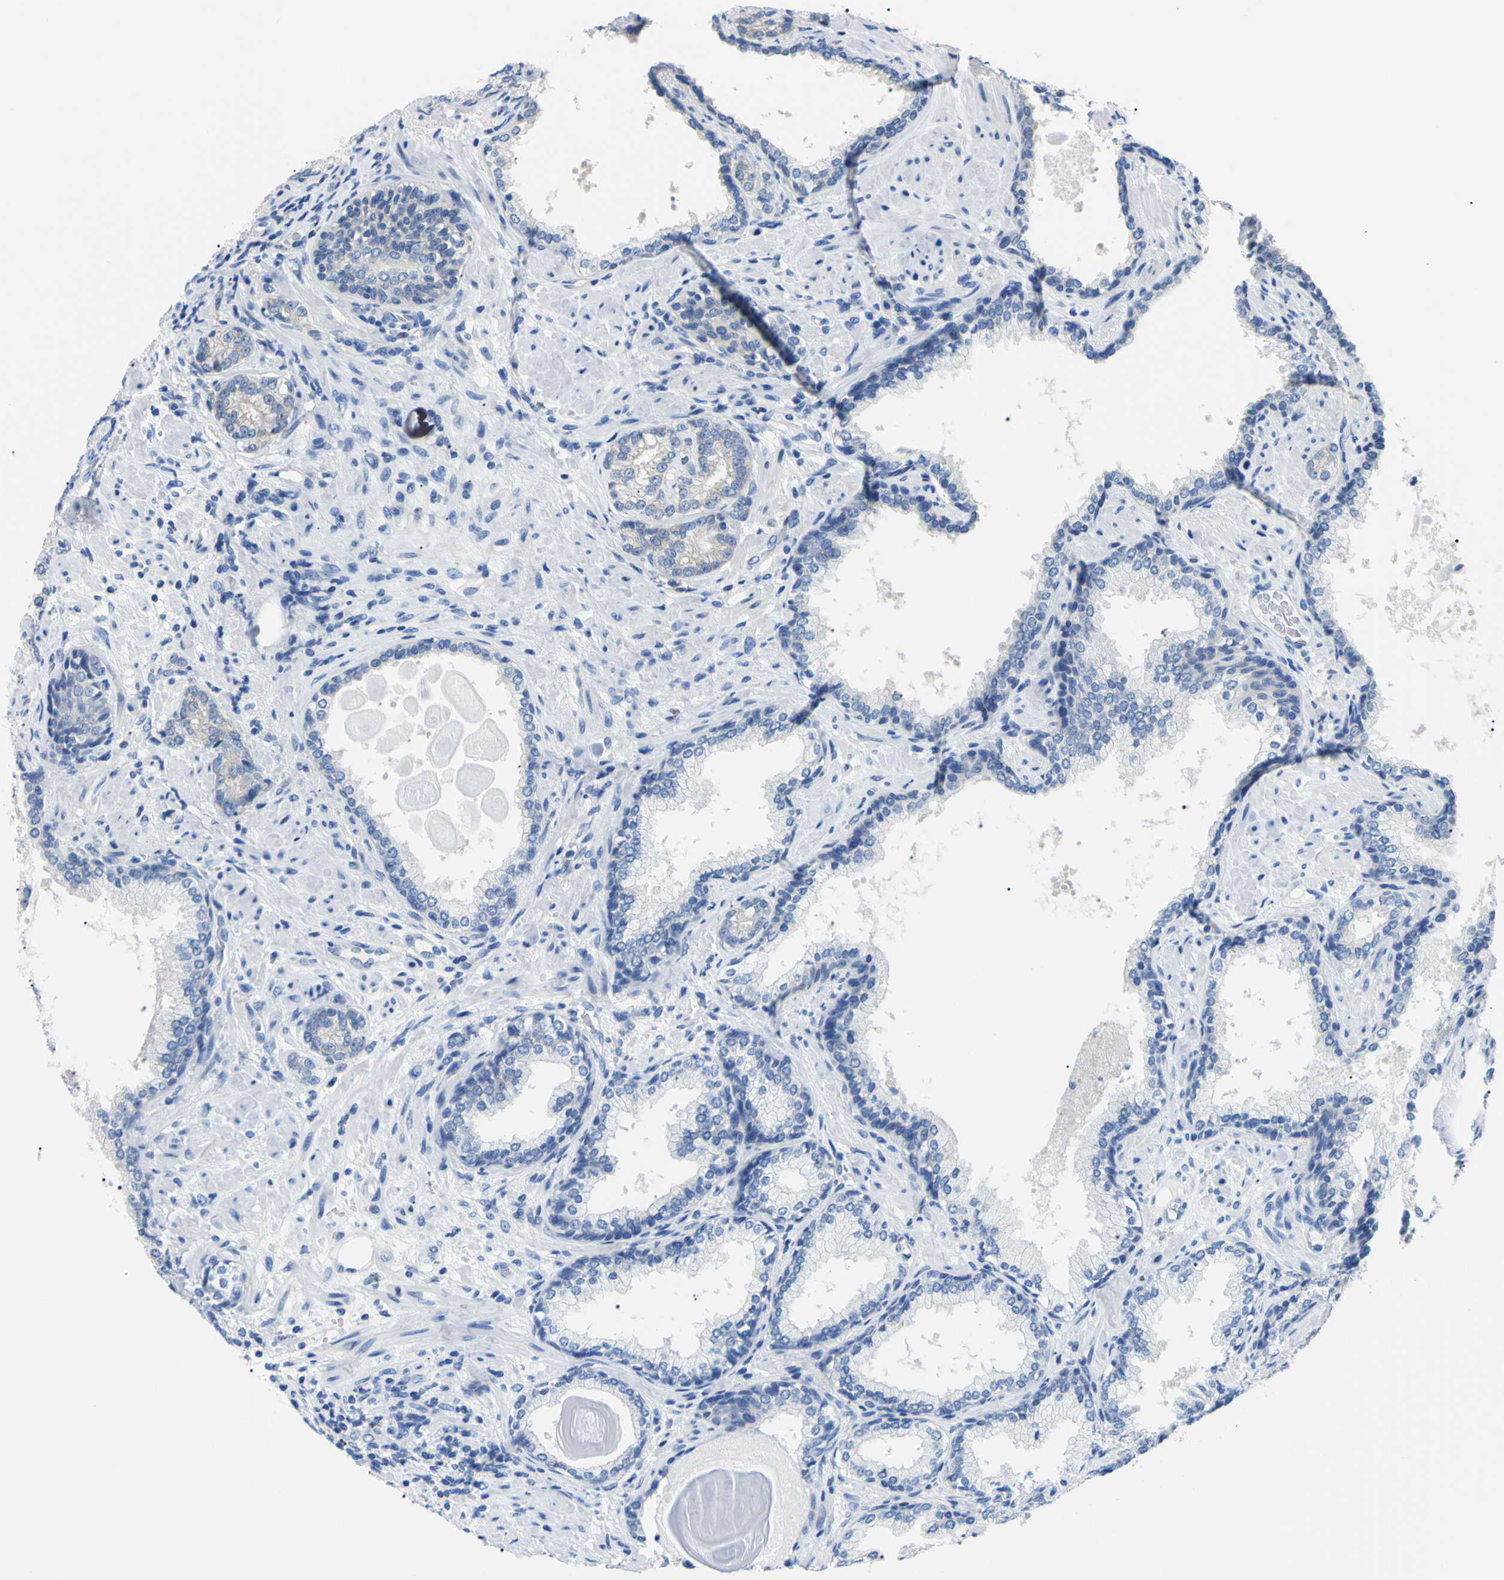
{"staining": {"intensity": "negative", "quantity": "none", "location": "none"}, "tissue": "prostate cancer", "cell_type": "Tumor cells", "image_type": "cancer", "snomed": [{"axis": "morphology", "description": "Adenocarcinoma, High grade"}, {"axis": "topography", "description": "Prostate"}], "caption": "An IHC photomicrograph of adenocarcinoma (high-grade) (prostate) is shown. There is no staining in tumor cells of adenocarcinoma (high-grade) (prostate). The staining is performed using DAB (3,3'-diaminobenzidine) brown chromogen with nuclei counter-stained in using hematoxylin.", "gene": "RARS1", "patient": {"sex": "male", "age": 61}}